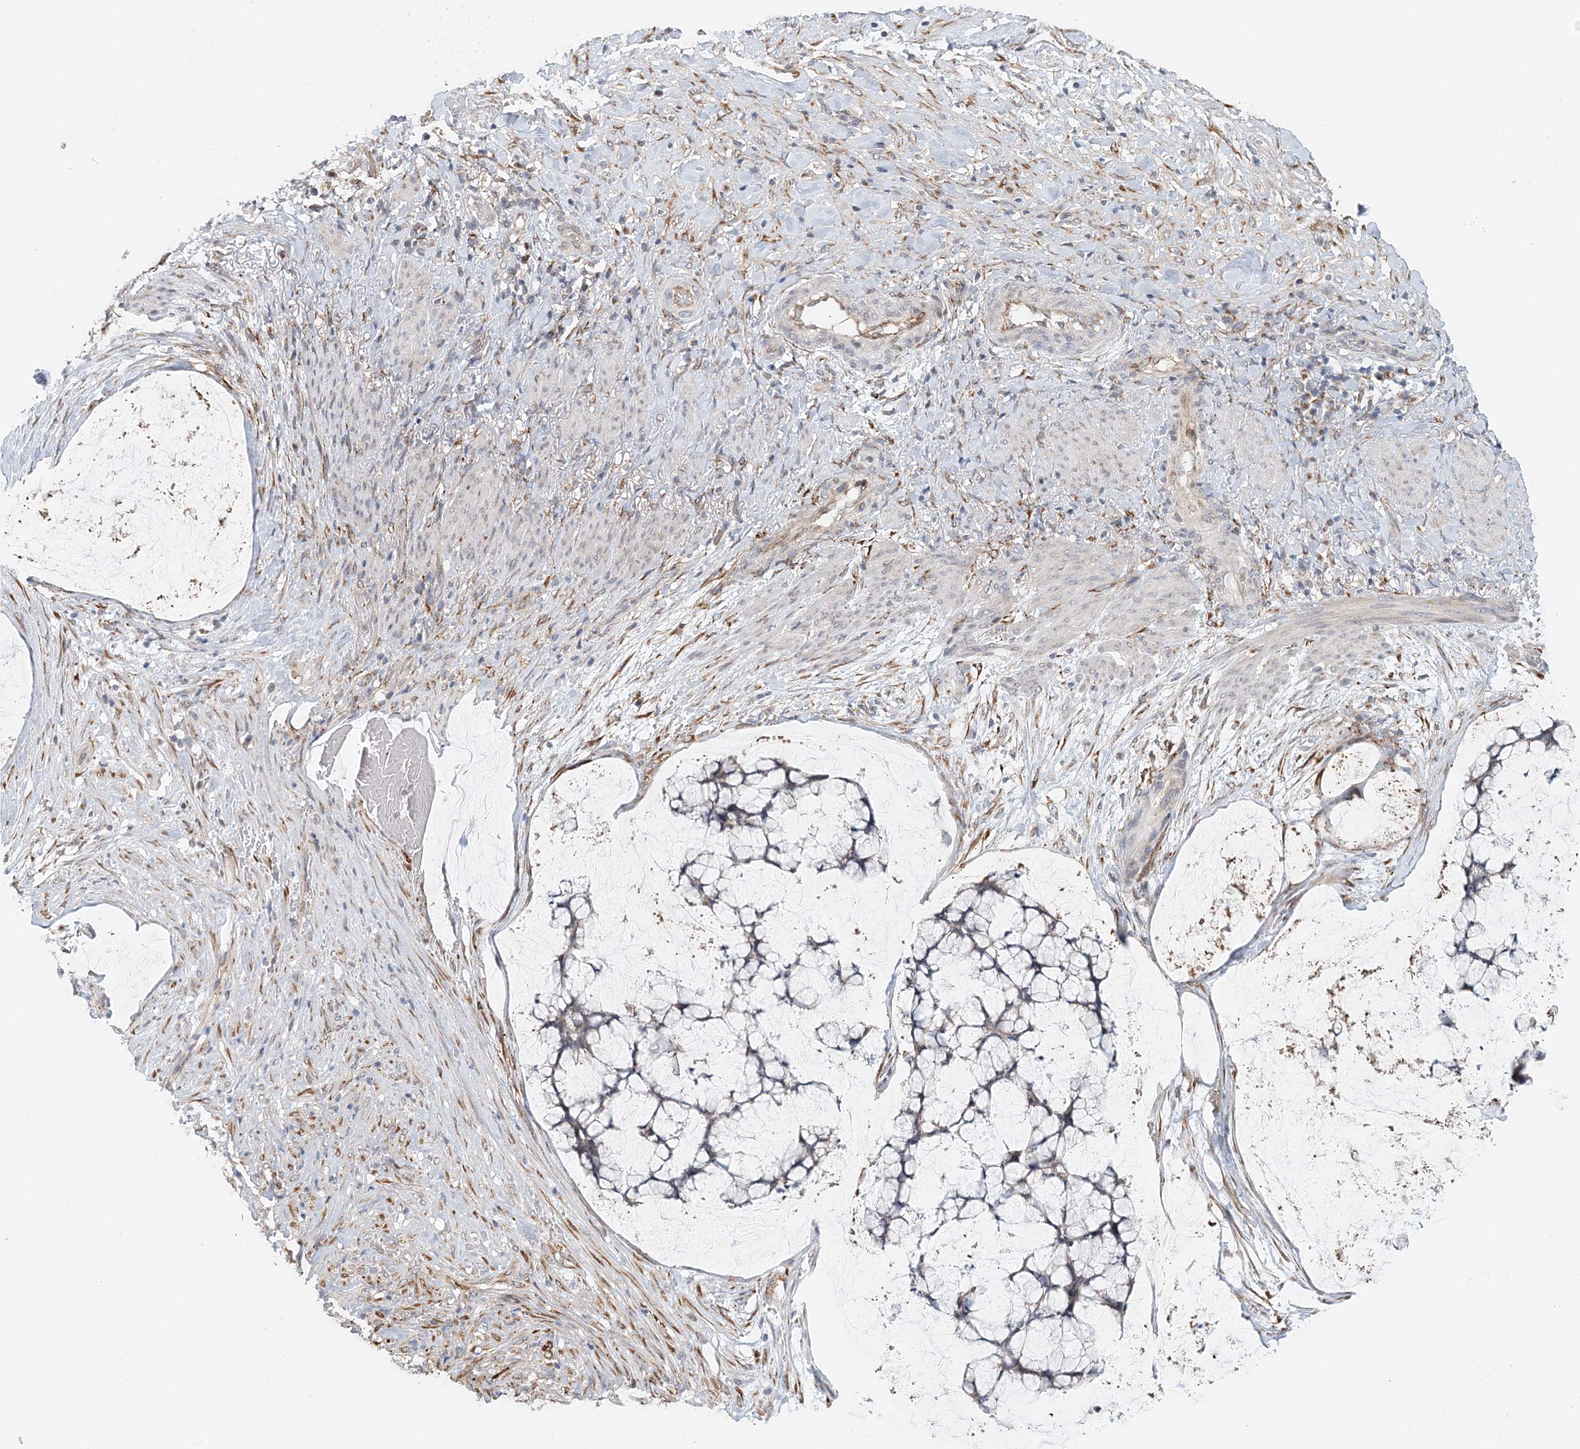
{"staining": {"intensity": "negative", "quantity": "none", "location": "none"}, "tissue": "ovarian cancer", "cell_type": "Tumor cells", "image_type": "cancer", "snomed": [{"axis": "morphology", "description": "Cystadenocarcinoma, mucinous, NOS"}, {"axis": "topography", "description": "Ovary"}], "caption": "The immunohistochemistry (IHC) histopathology image has no significant positivity in tumor cells of ovarian cancer tissue.", "gene": "PCYOX1L", "patient": {"sex": "female", "age": 42}}